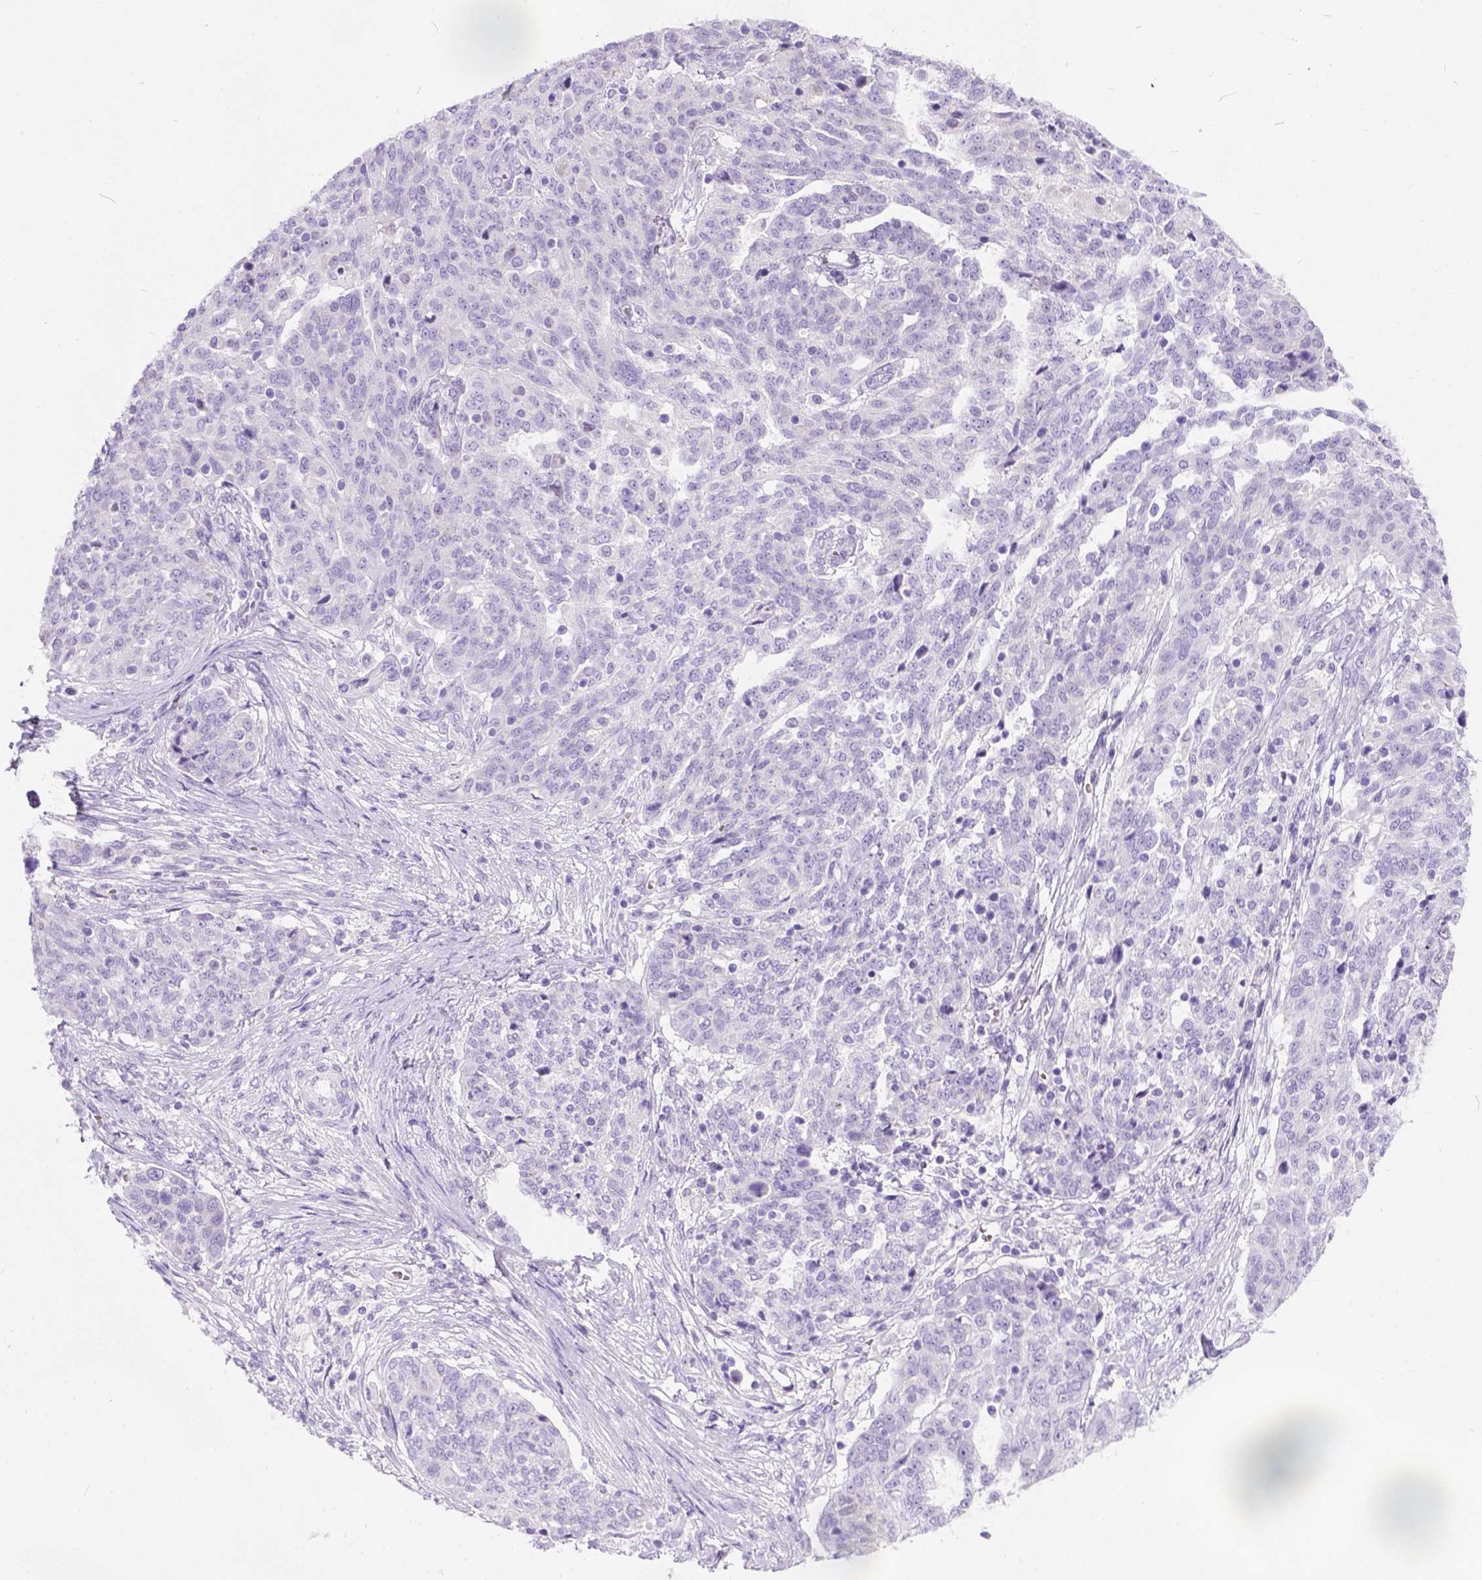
{"staining": {"intensity": "negative", "quantity": "none", "location": "none"}, "tissue": "ovarian cancer", "cell_type": "Tumor cells", "image_type": "cancer", "snomed": [{"axis": "morphology", "description": "Cystadenocarcinoma, serous, NOS"}, {"axis": "topography", "description": "Ovary"}], "caption": "DAB (3,3'-diaminobenzidine) immunohistochemical staining of human serous cystadenocarcinoma (ovarian) displays no significant expression in tumor cells. The staining was performed using DAB to visualize the protein expression in brown, while the nuclei were stained in blue with hematoxylin (Magnification: 20x).", "gene": "PHF7", "patient": {"sex": "female", "age": 67}}